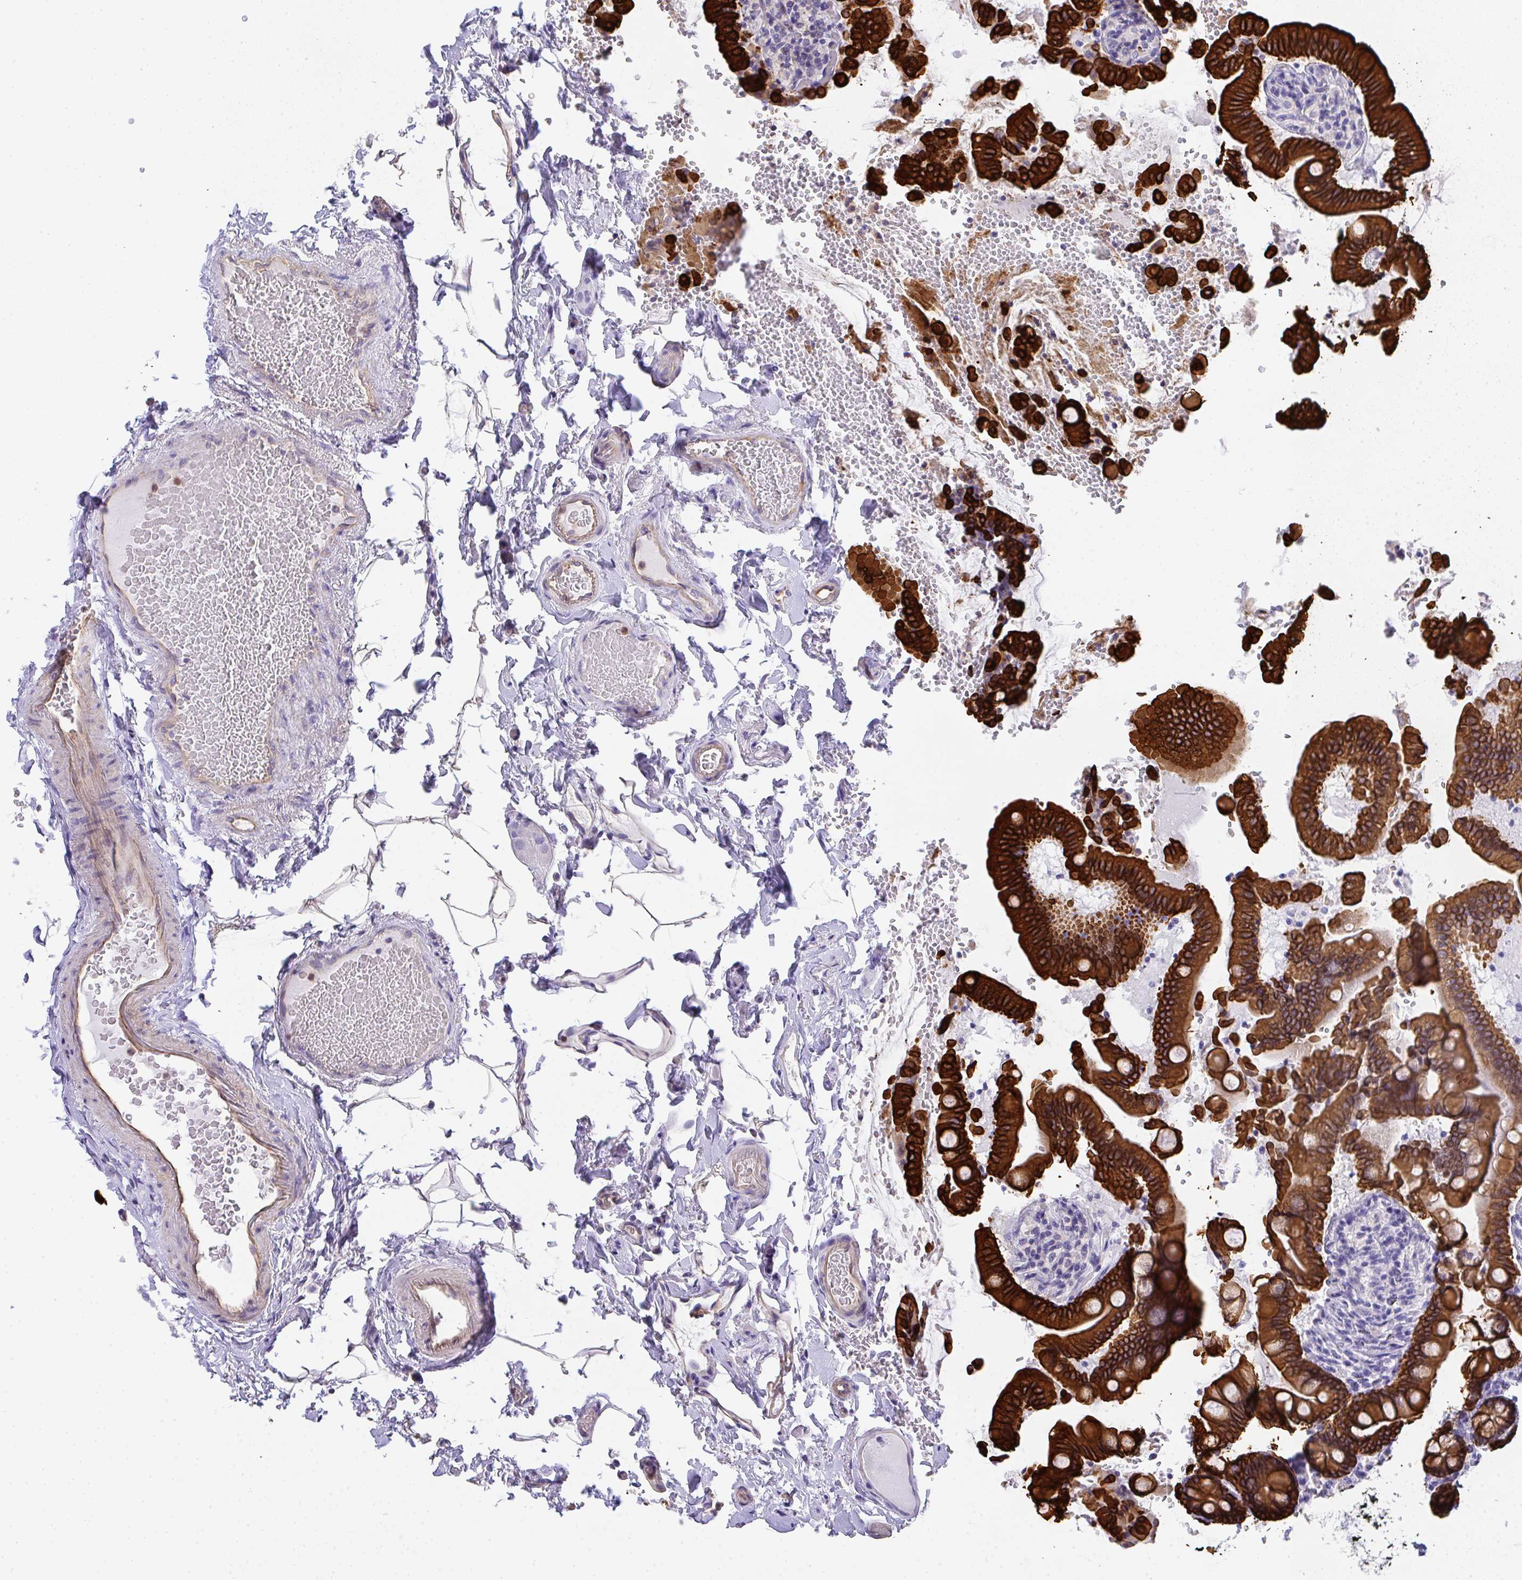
{"staining": {"intensity": "strong", "quantity": ">75%", "location": "cytoplasmic/membranous"}, "tissue": "small intestine", "cell_type": "Glandular cells", "image_type": "normal", "snomed": [{"axis": "morphology", "description": "Normal tissue, NOS"}, {"axis": "topography", "description": "Small intestine"}], "caption": "Strong cytoplasmic/membranous expression is seen in about >75% of glandular cells in benign small intestine.", "gene": "TNFAIP8", "patient": {"sex": "female", "age": 64}}